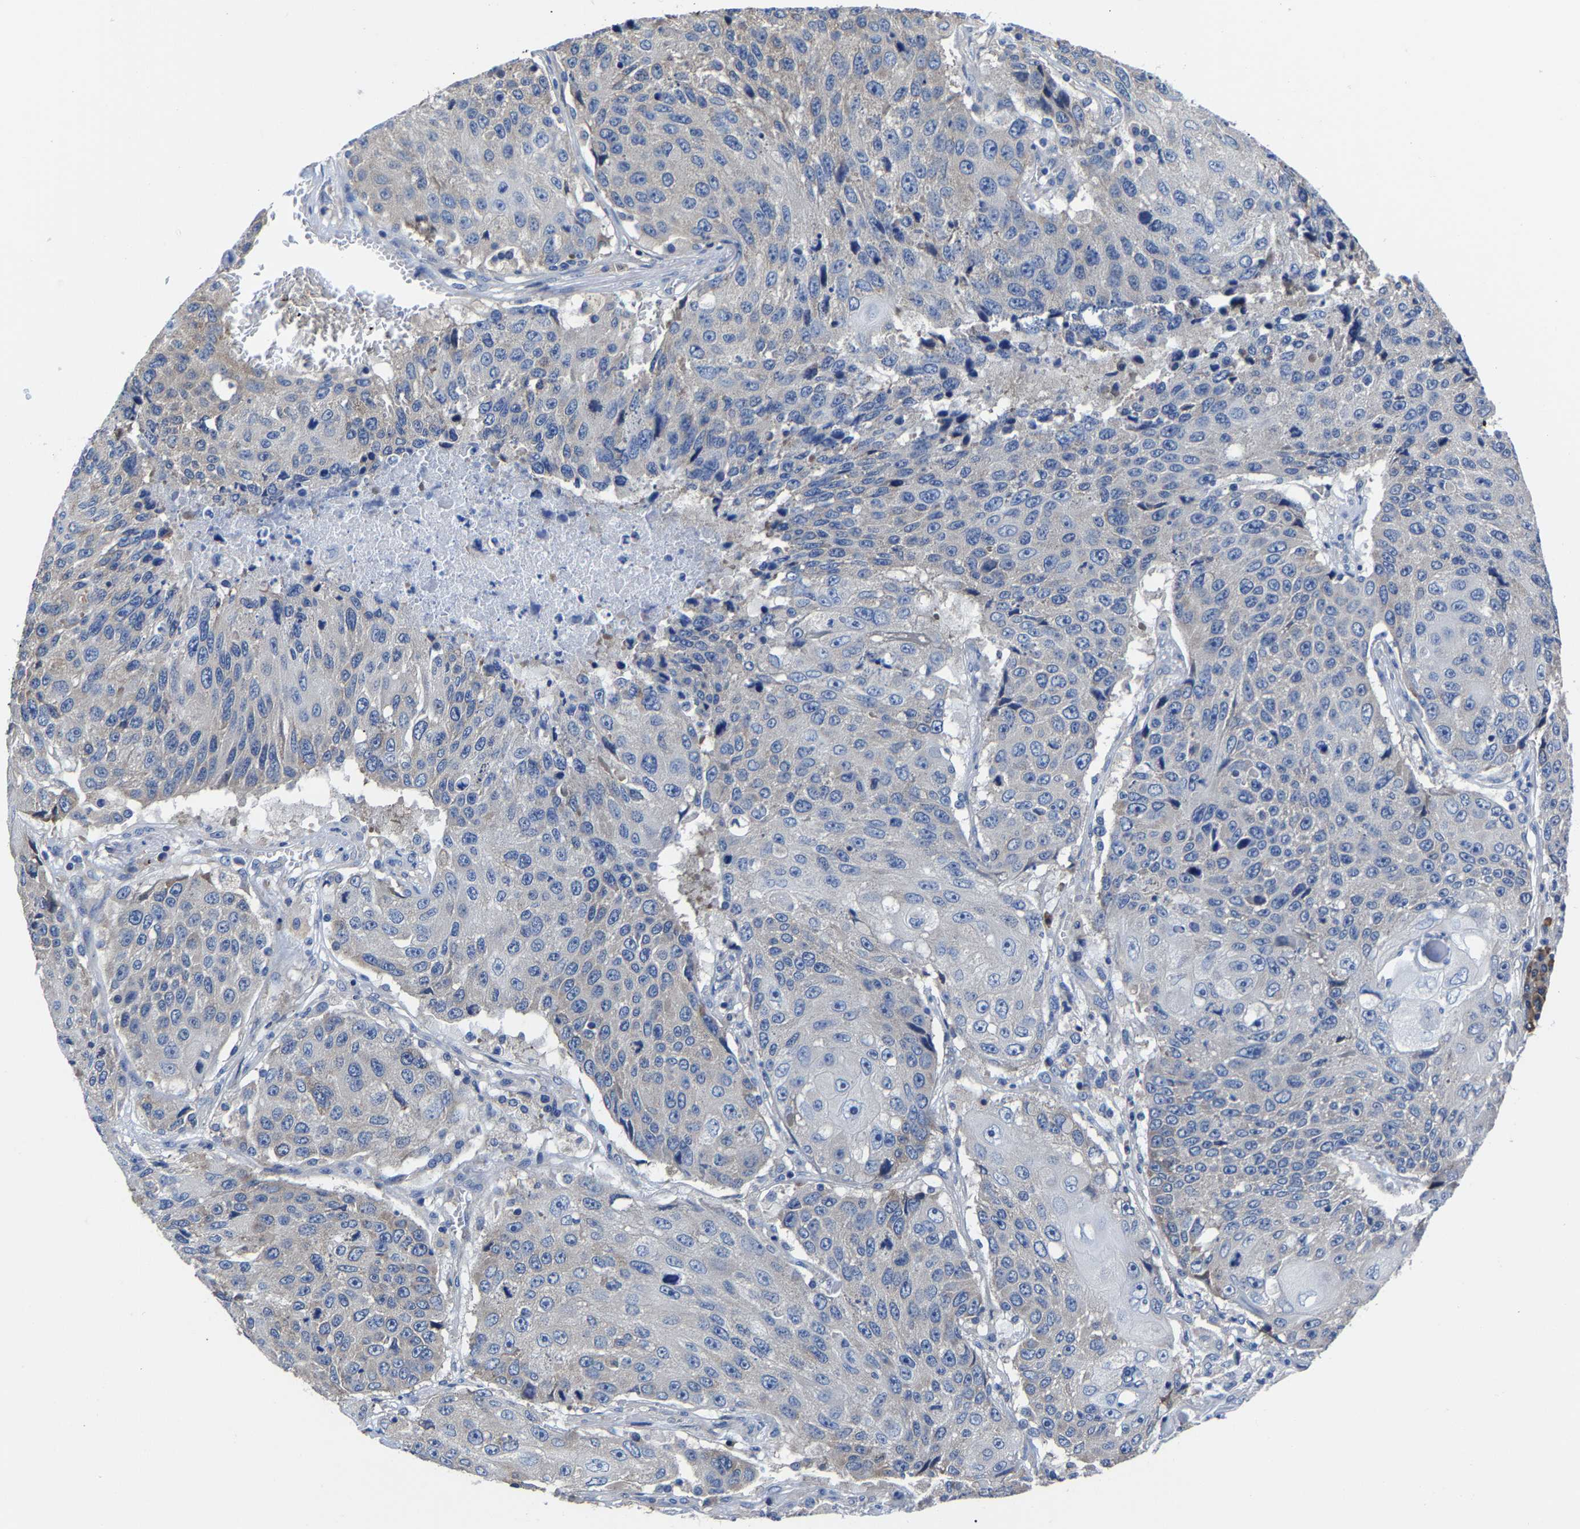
{"staining": {"intensity": "weak", "quantity": "<25%", "location": "cytoplasmic/membranous"}, "tissue": "lung cancer", "cell_type": "Tumor cells", "image_type": "cancer", "snomed": [{"axis": "morphology", "description": "Squamous cell carcinoma, NOS"}, {"axis": "topography", "description": "Lung"}], "caption": "DAB immunohistochemical staining of human squamous cell carcinoma (lung) demonstrates no significant positivity in tumor cells.", "gene": "SRPK2", "patient": {"sex": "male", "age": 61}}